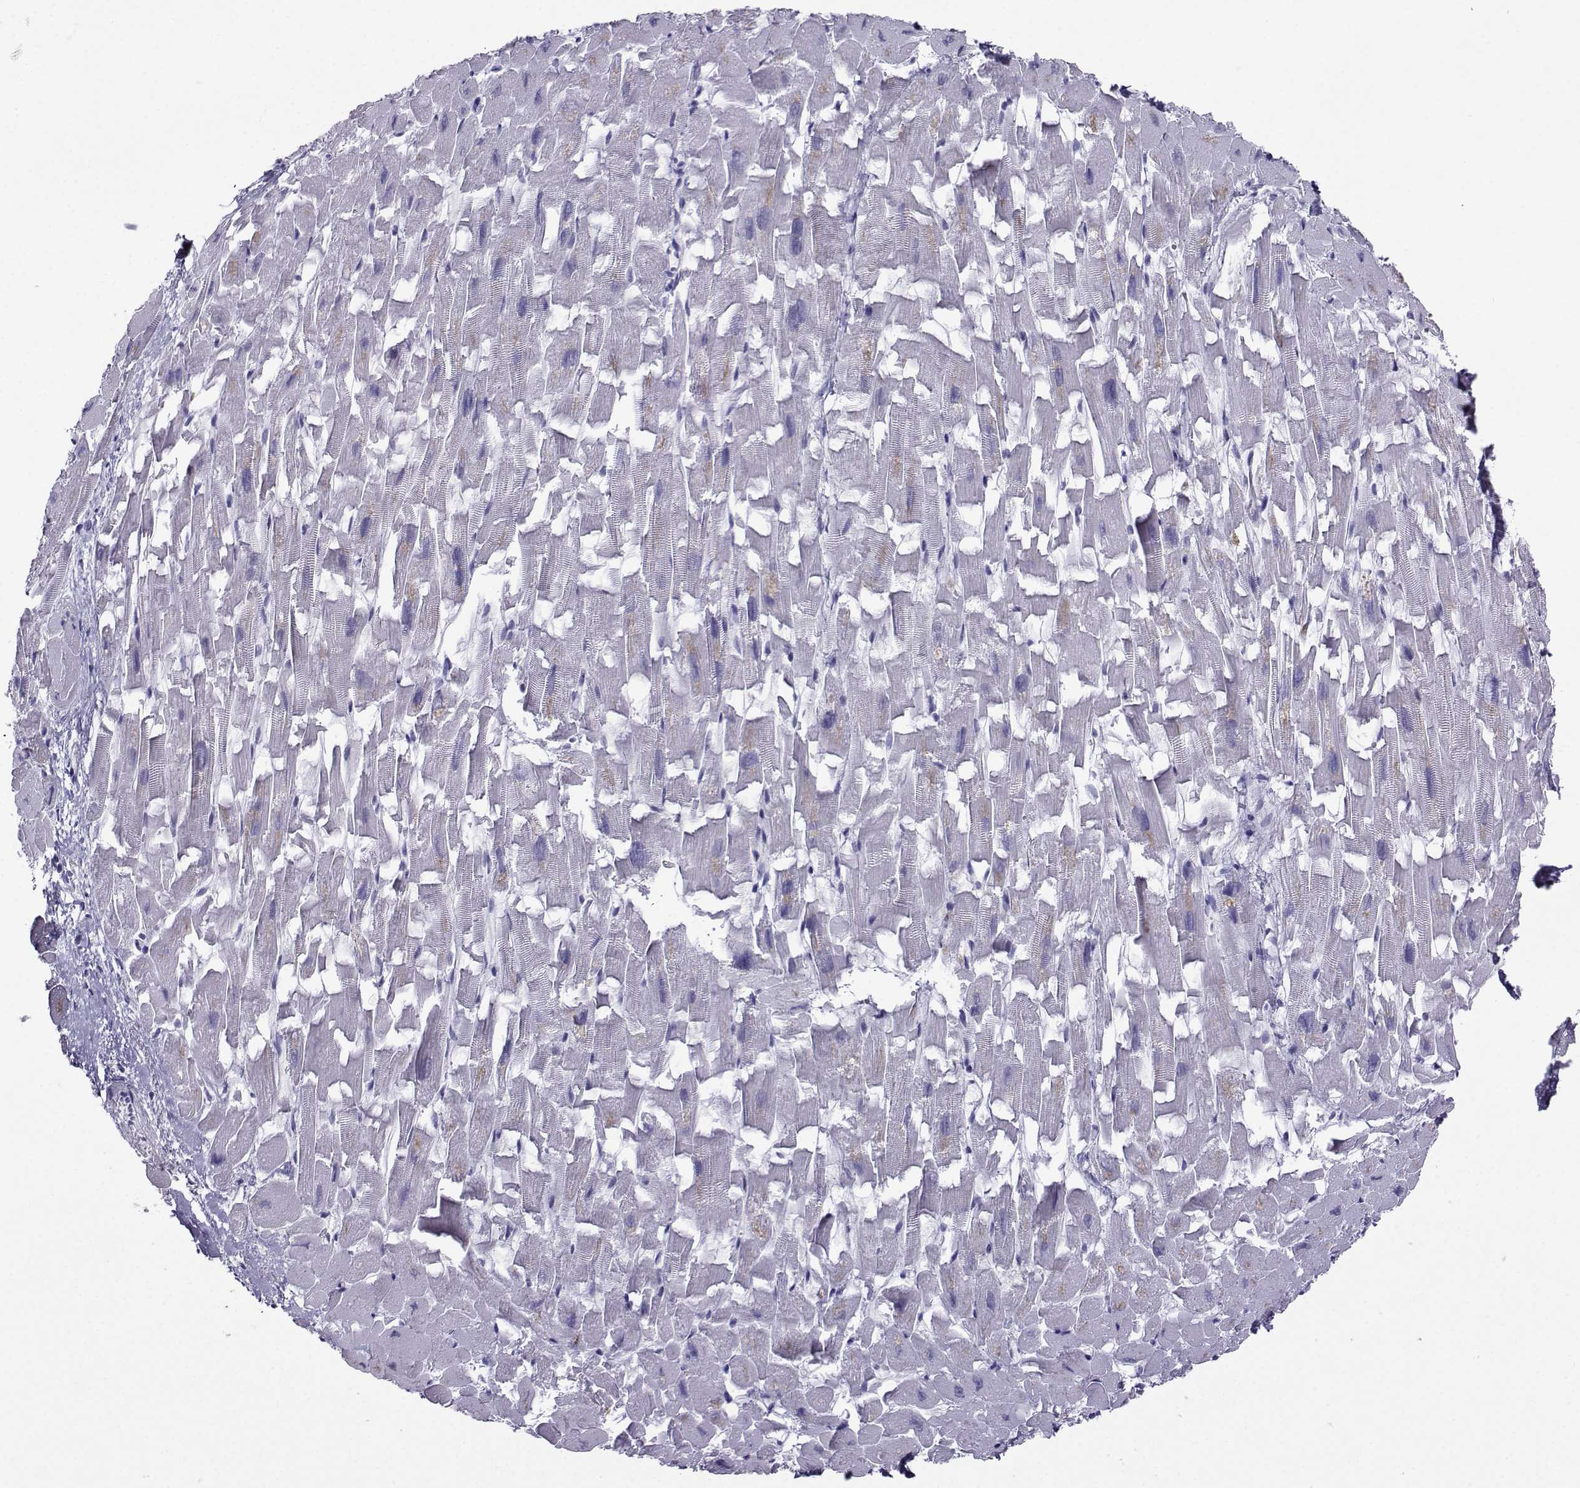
{"staining": {"intensity": "negative", "quantity": "none", "location": "none"}, "tissue": "heart muscle", "cell_type": "Cardiomyocytes", "image_type": "normal", "snomed": [{"axis": "morphology", "description": "Normal tissue, NOS"}, {"axis": "topography", "description": "Heart"}], "caption": "The immunohistochemistry (IHC) image has no significant staining in cardiomyocytes of heart muscle.", "gene": "CRYBB1", "patient": {"sex": "female", "age": 64}}